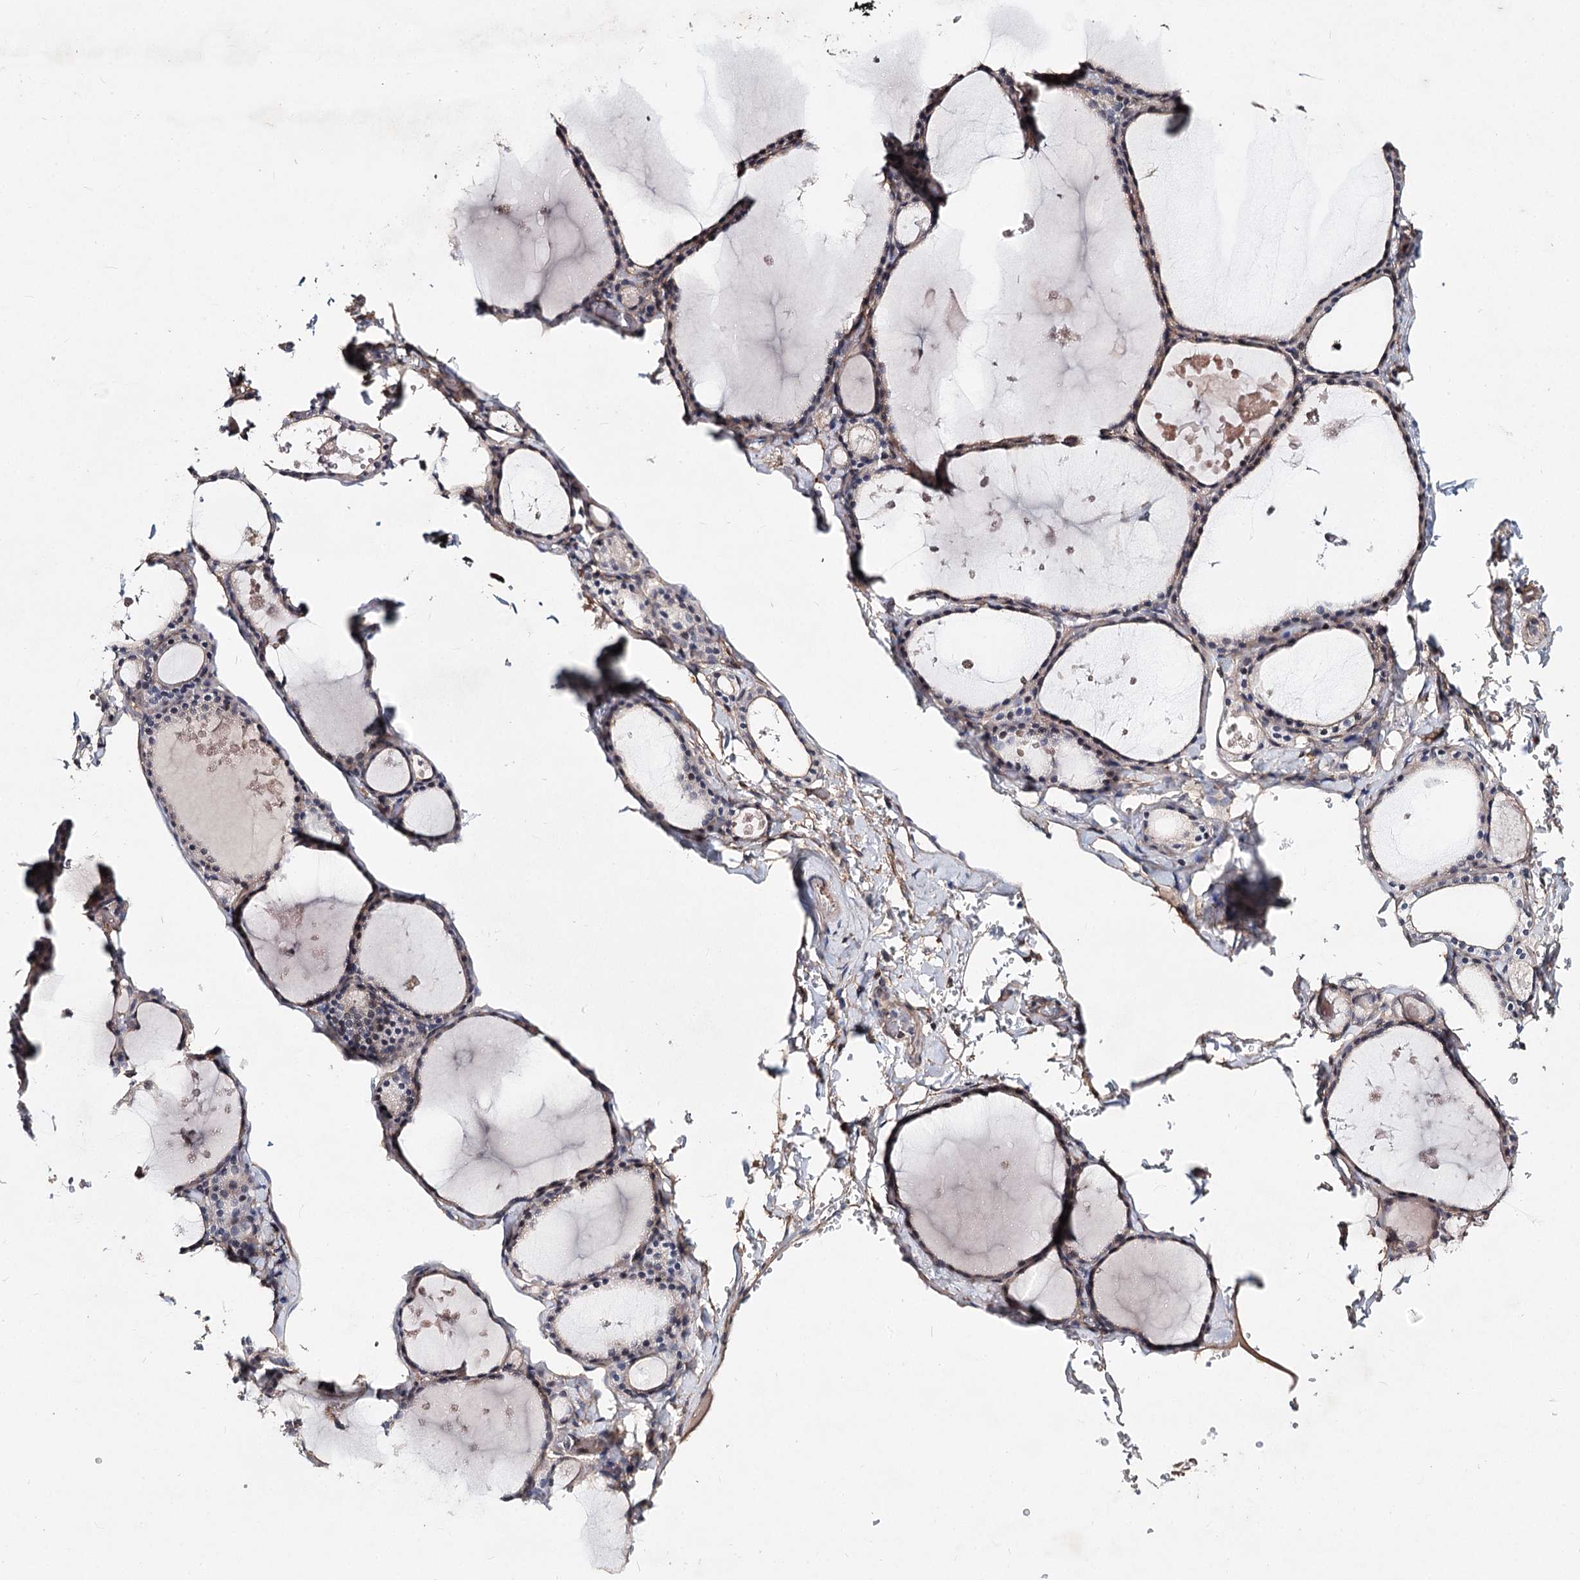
{"staining": {"intensity": "negative", "quantity": "none", "location": "none"}, "tissue": "thyroid gland", "cell_type": "Glandular cells", "image_type": "normal", "snomed": [{"axis": "morphology", "description": "Normal tissue, NOS"}, {"axis": "topography", "description": "Thyroid gland"}], "caption": "A micrograph of human thyroid gland is negative for staining in glandular cells. Nuclei are stained in blue.", "gene": "TMEM218", "patient": {"sex": "male", "age": 56}}